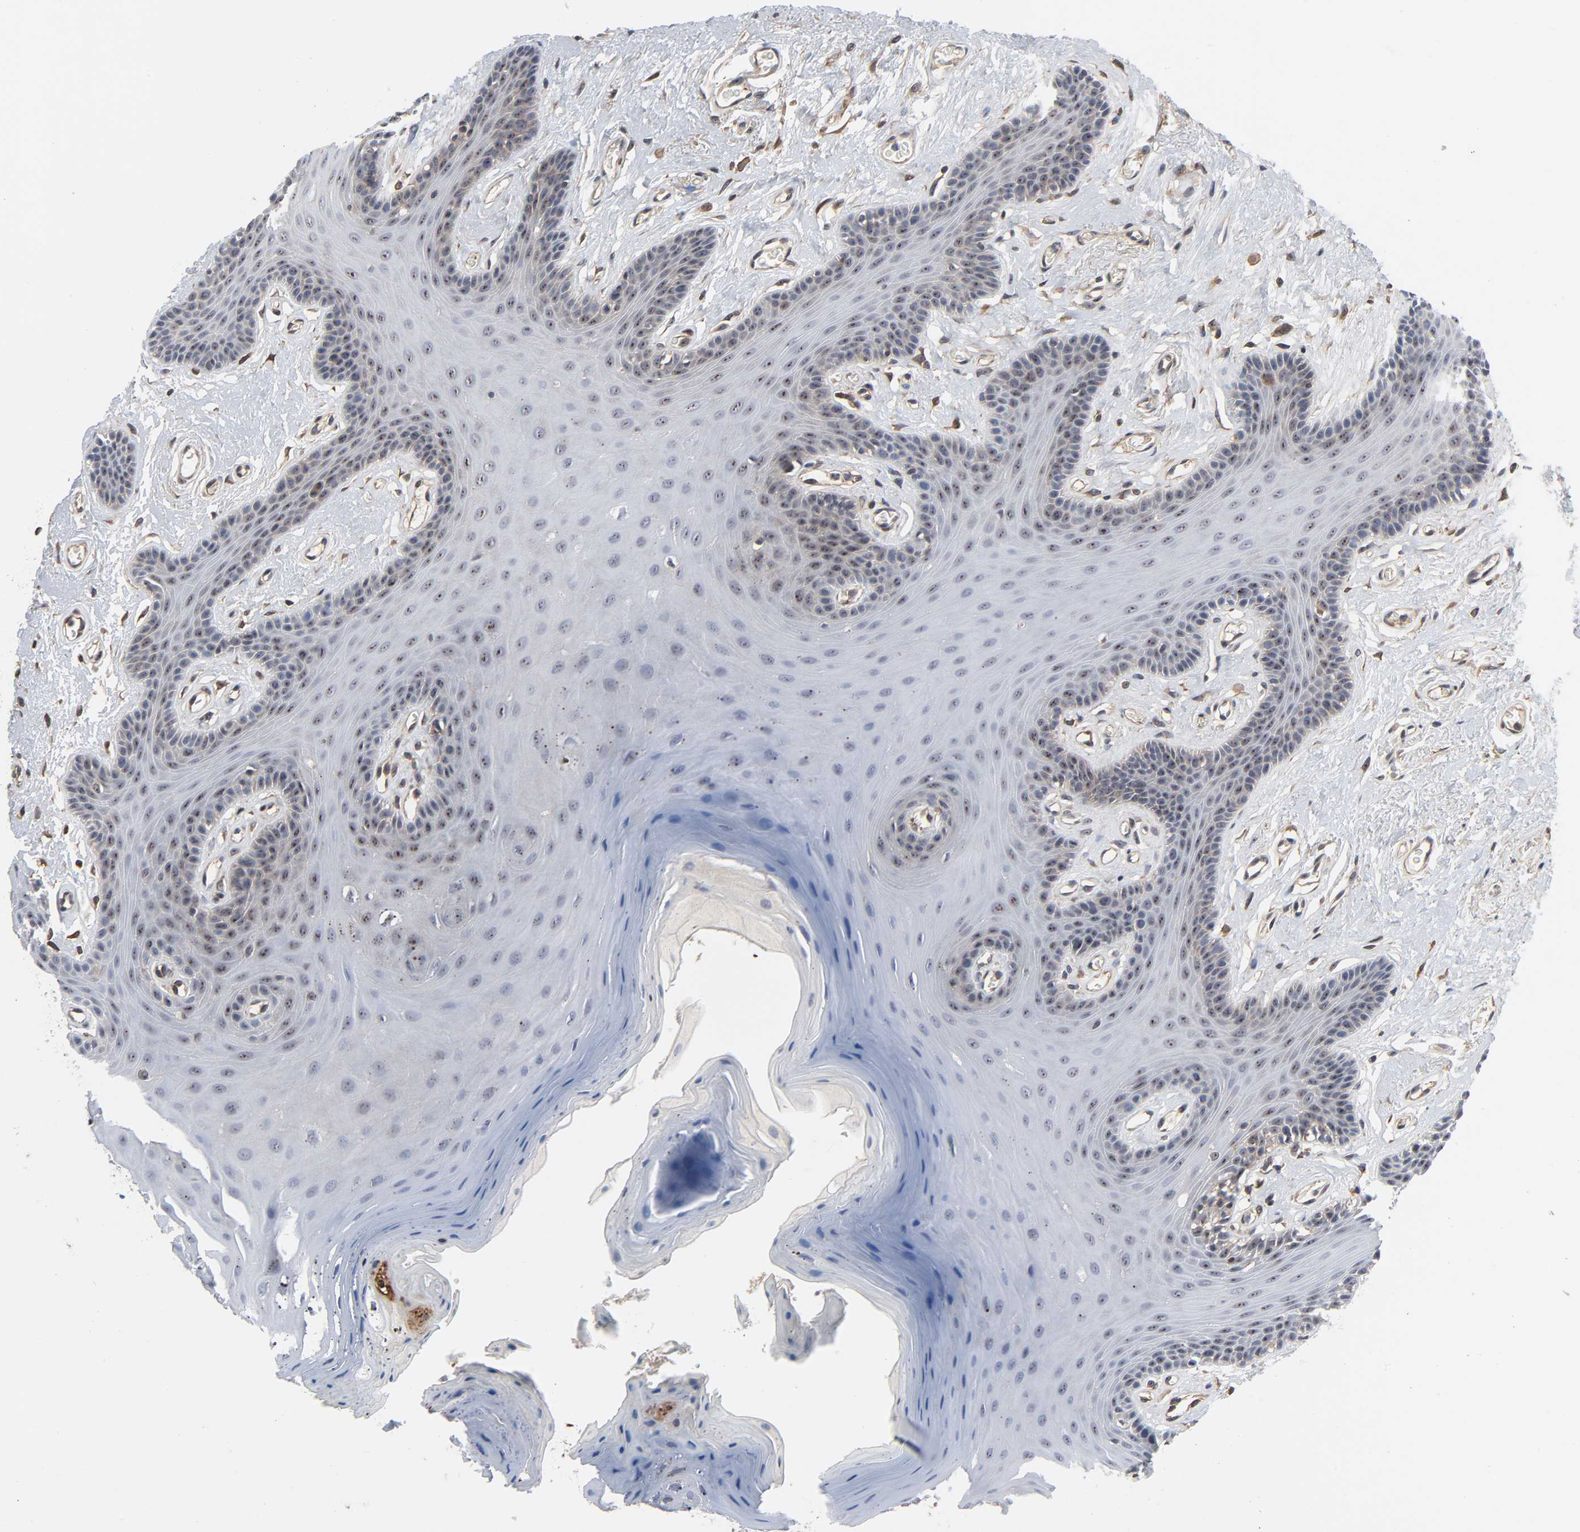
{"staining": {"intensity": "weak", "quantity": "<25%", "location": "cytoplasmic/membranous,nuclear"}, "tissue": "oral mucosa", "cell_type": "Squamous epithelial cells", "image_type": "normal", "snomed": [{"axis": "morphology", "description": "Normal tissue, NOS"}, {"axis": "morphology", "description": "Squamous cell carcinoma, NOS"}, {"axis": "topography", "description": "Skeletal muscle"}, {"axis": "topography", "description": "Oral tissue"}, {"axis": "topography", "description": "Head-Neck"}], "caption": "High magnification brightfield microscopy of benign oral mucosa stained with DAB (3,3'-diaminobenzidine) (brown) and counterstained with hematoxylin (blue): squamous epithelial cells show no significant expression.", "gene": "DDX10", "patient": {"sex": "male", "age": 71}}